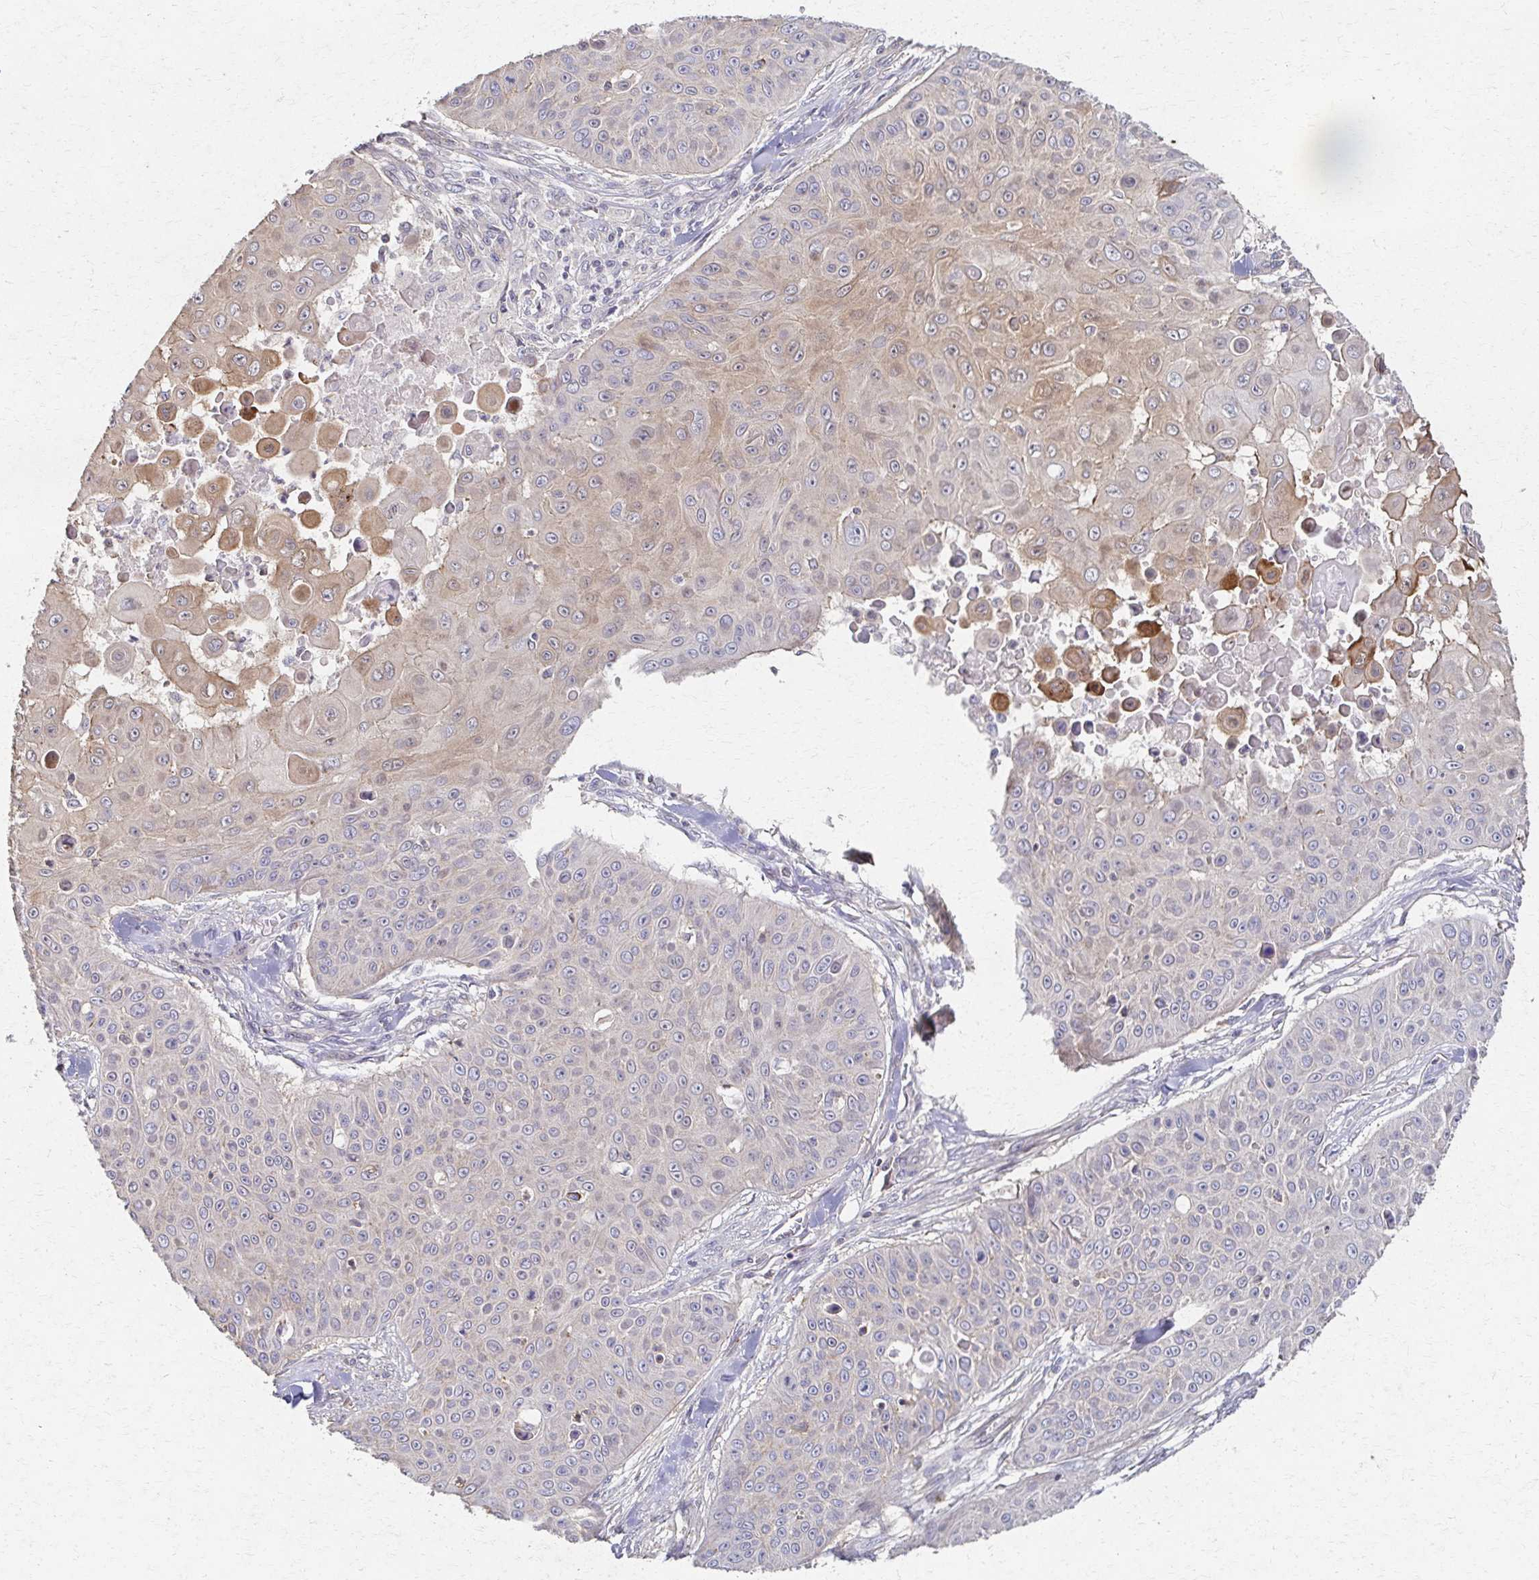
{"staining": {"intensity": "weak", "quantity": "<25%", "location": "cytoplasmic/membranous"}, "tissue": "skin cancer", "cell_type": "Tumor cells", "image_type": "cancer", "snomed": [{"axis": "morphology", "description": "Squamous cell carcinoma, NOS"}, {"axis": "topography", "description": "Skin"}], "caption": "Tumor cells show no significant staining in squamous cell carcinoma (skin).", "gene": "EOLA2", "patient": {"sex": "male", "age": 82}}